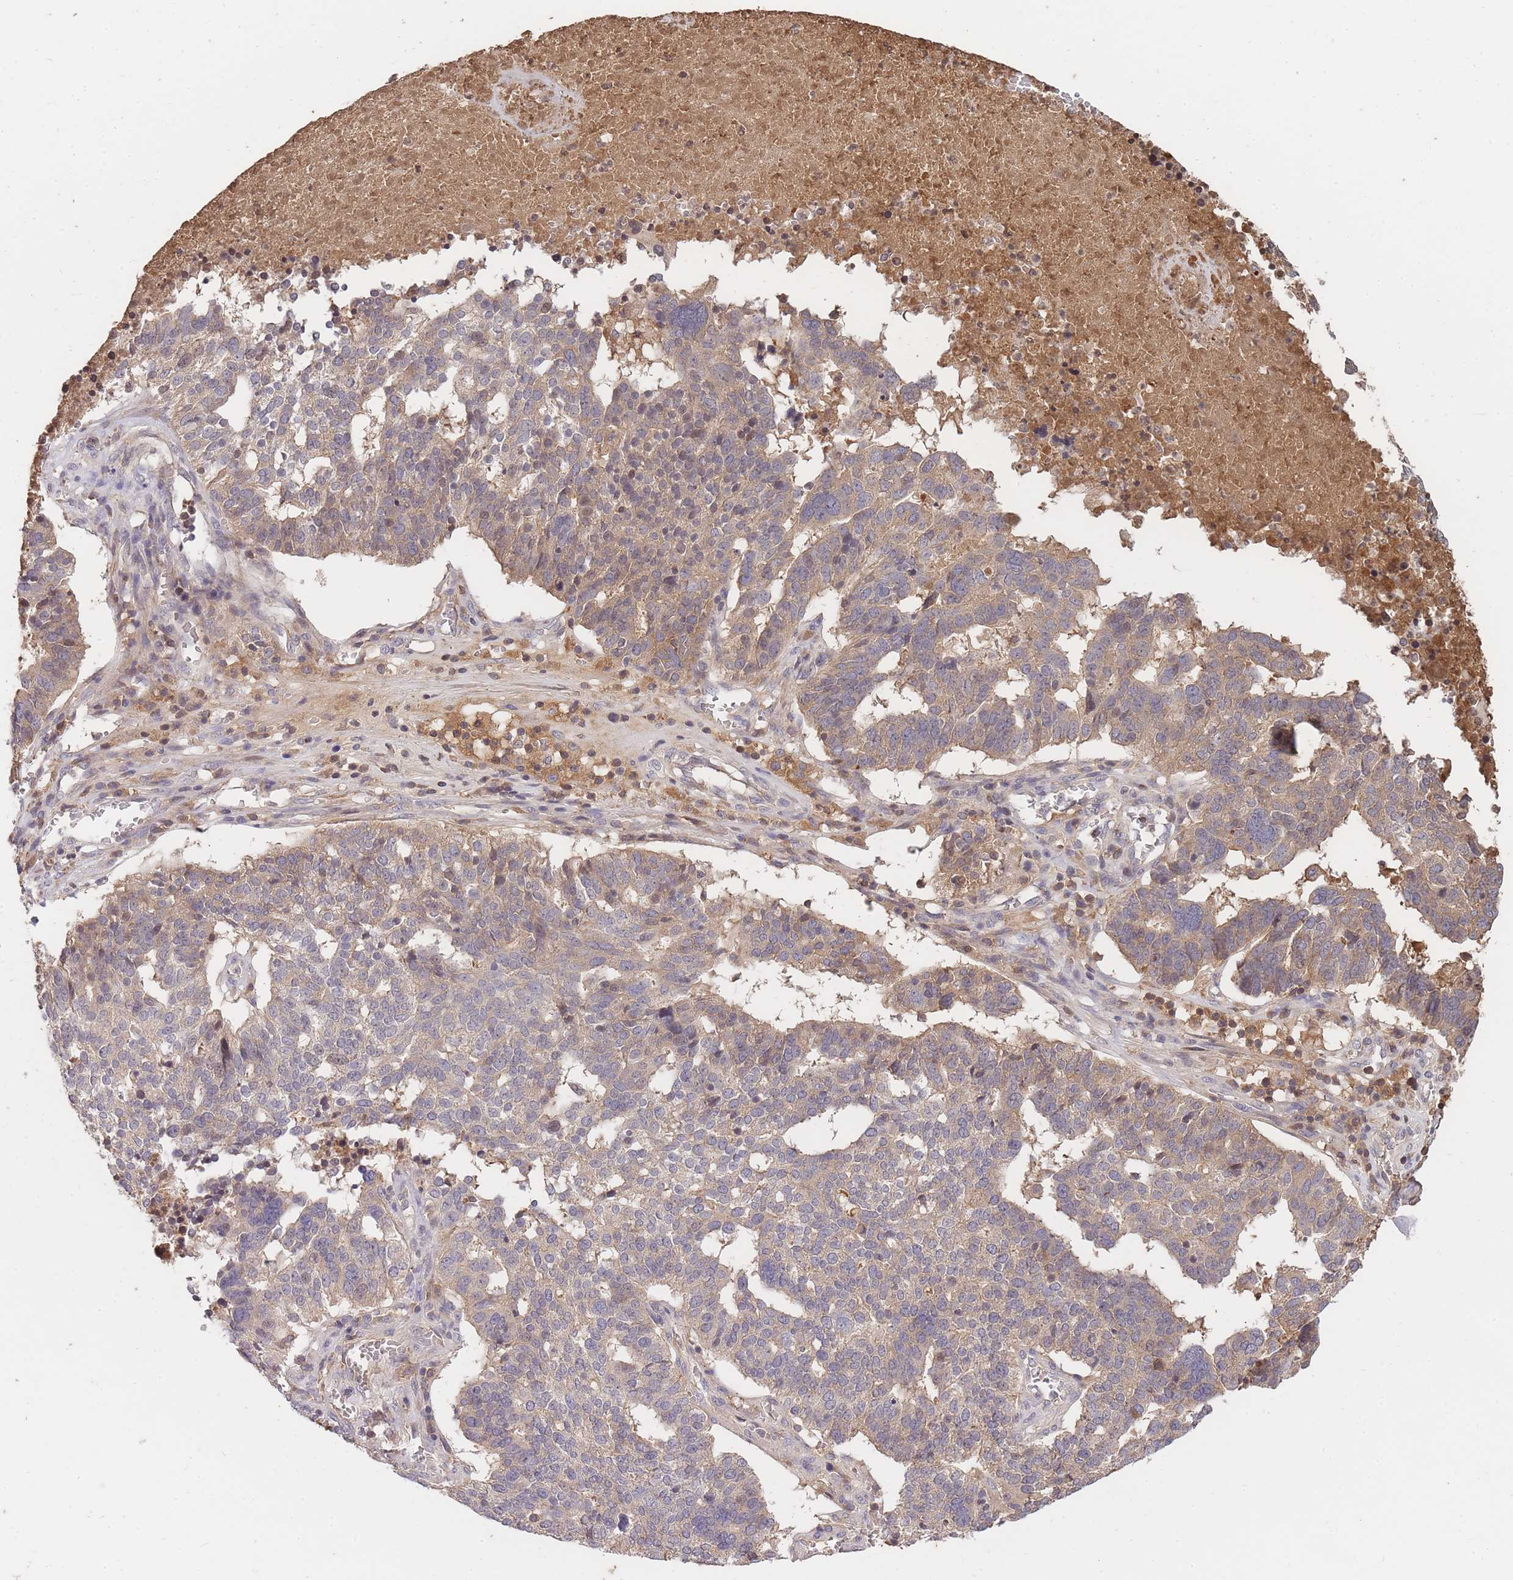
{"staining": {"intensity": "weak", "quantity": "25%-75%", "location": "cytoplasmic/membranous"}, "tissue": "ovarian cancer", "cell_type": "Tumor cells", "image_type": "cancer", "snomed": [{"axis": "morphology", "description": "Cystadenocarcinoma, serous, NOS"}, {"axis": "topography", "description": "Ovary"}], "caption": "A photomicrograph of serous cystadenocarcinoma (ovarian) stained for a protein shows weak cytoplasmic/membranous brown staining in tumor cells.", "gene": "RALGDS", "patient": {"sex": "female", "age": 59}}